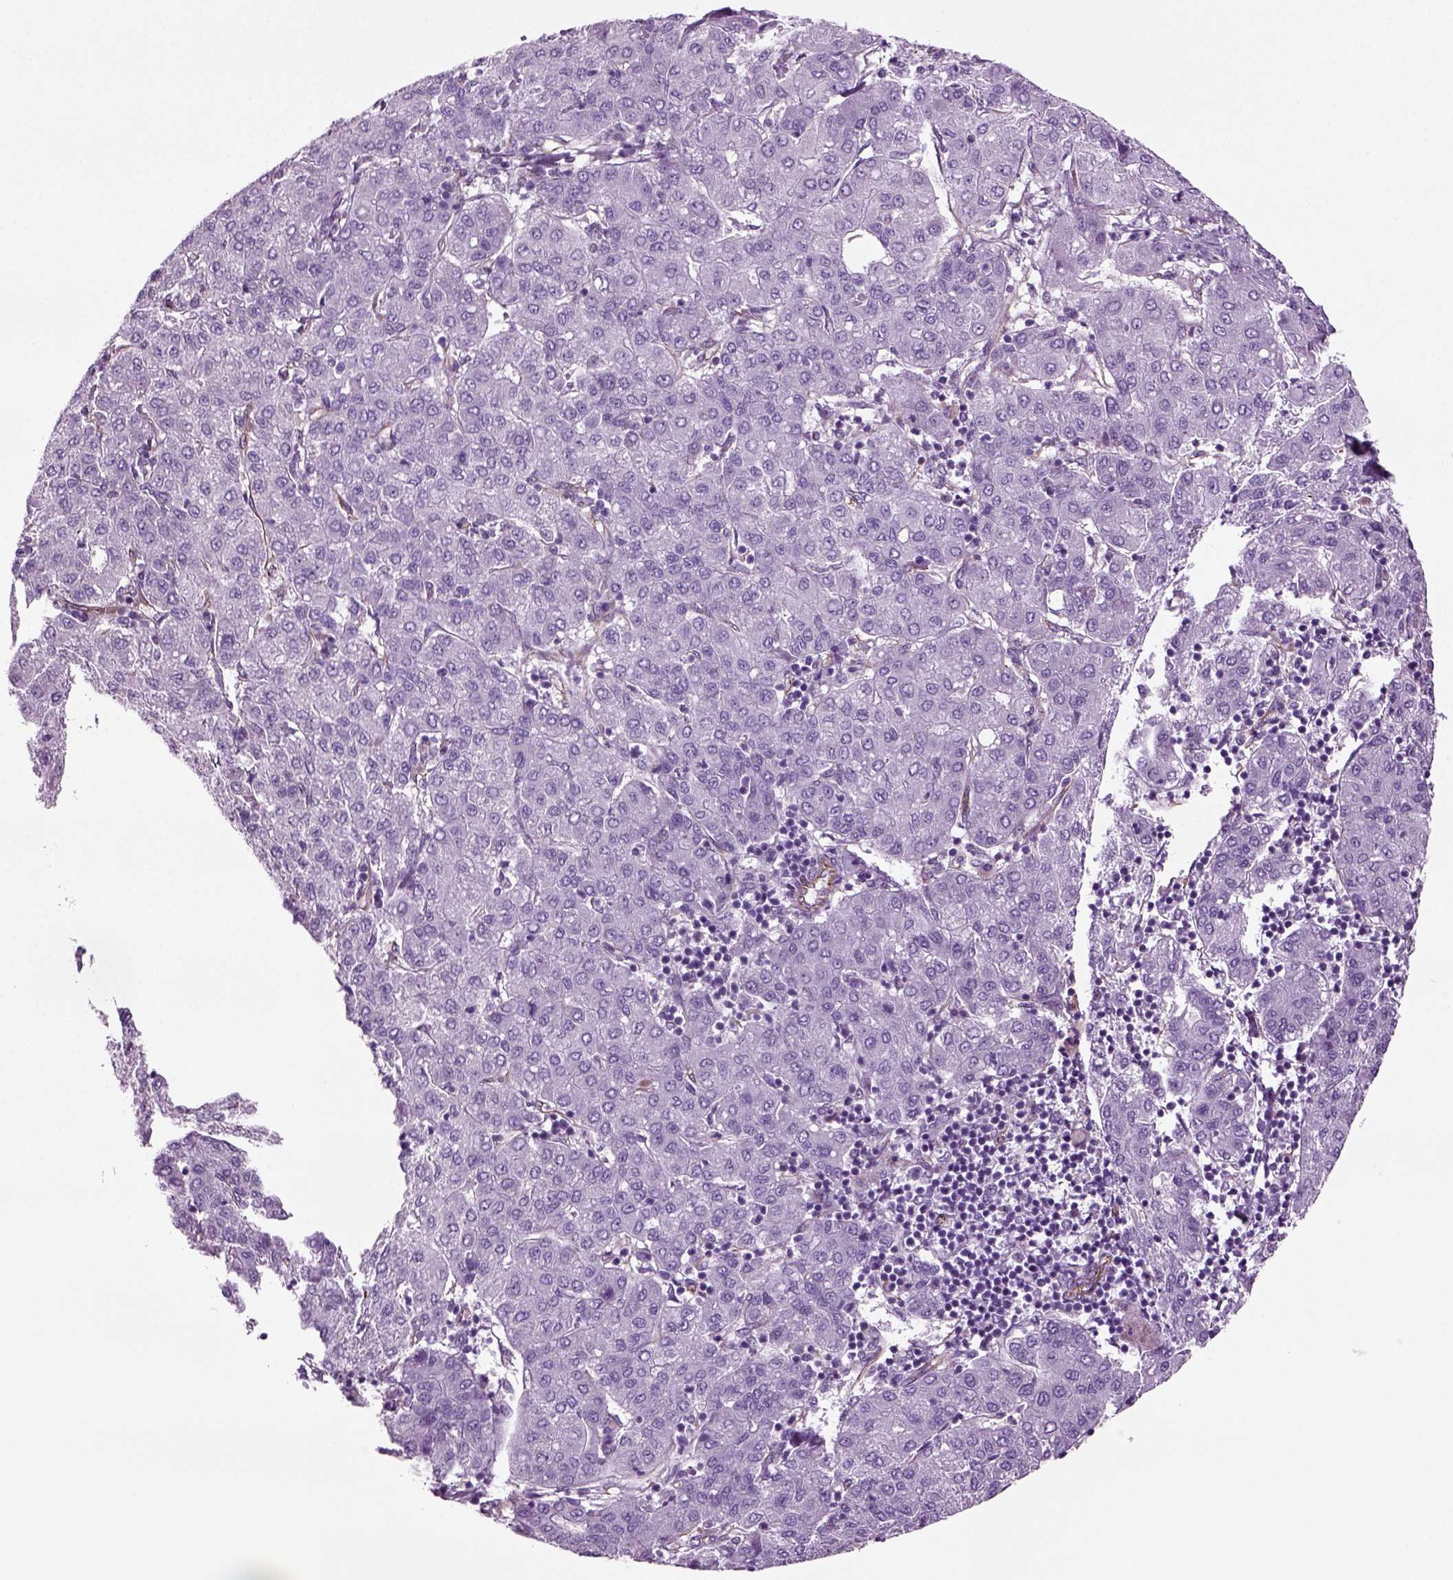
{"staining": {"intensity": "negative", "quantity": "none", "location": "none"}, "tissue": "liver cancer", "cell_type": "Tumor cells", "image_type": "cancer", "snomed": [{"axis": "morphology", "description": "Carcinoma, Hepatocellular, NOS"}, {"axis": "topography", "description": "Liver"}], "caption": "Immunohistochemistry (IHC) micrograph of human hepatocellular carcinoma (liver) stained for a protein (brown), which shows no expression in tumor cells.", "gene": "ACER3", "patient": {"sex": "male", "age": 65}}